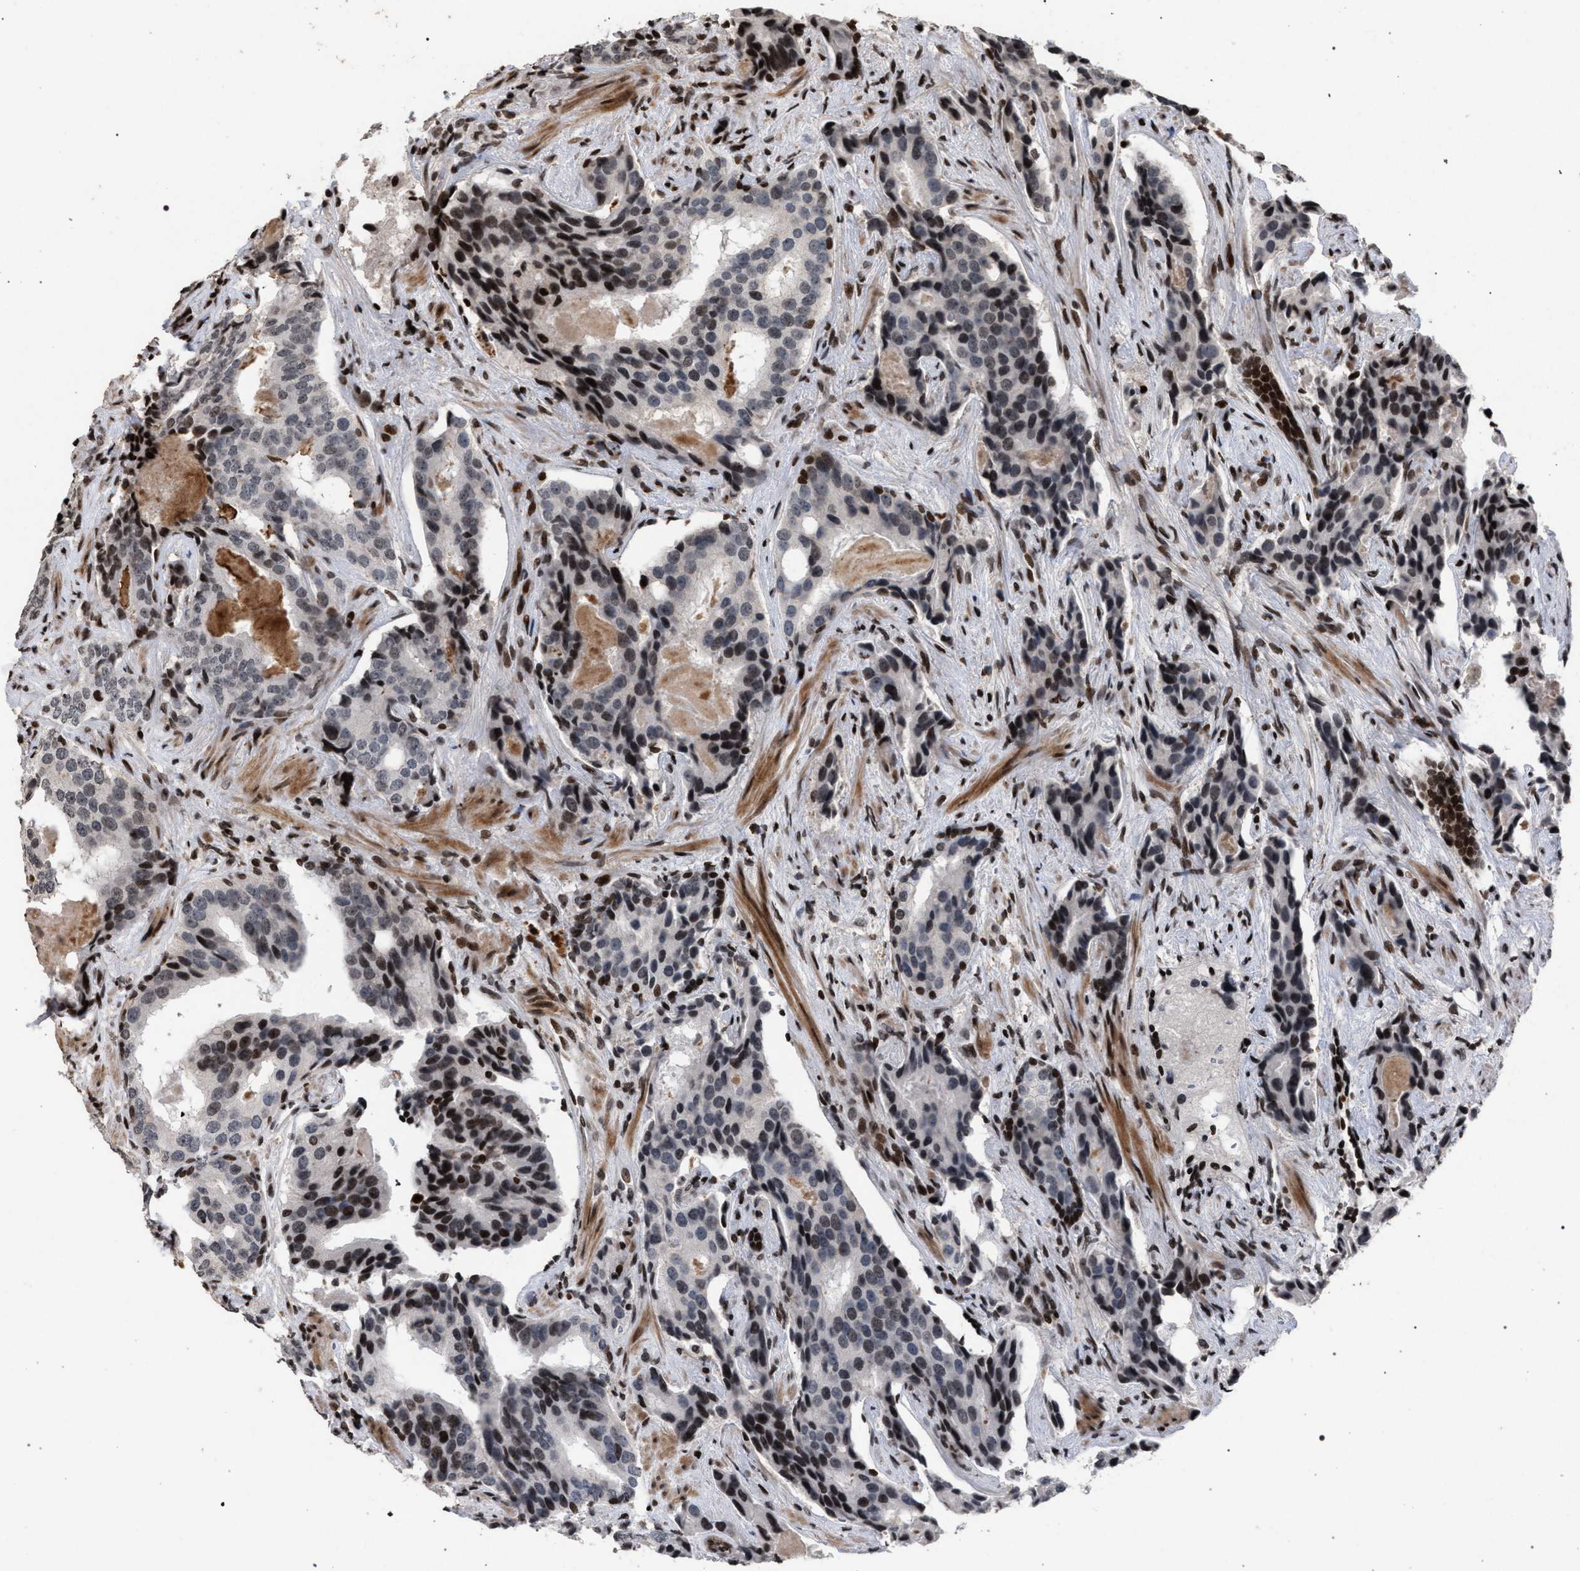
{"staining": {"intensity": "strong", "quantity": "25%-75%", "location": "nuclear"}, "tissue": "prostate cancer", "cell_type": "Tumor cells", "image_type": "cancer", "snomed": [{"axis": "morphology", "description": "Adenocarcinoma, High grade"}, {"axis": "topography", "description": "Prostate"}], "caption": "This photomicrograph demonstrates immunohistochemistry staining of human prostate cancer (adenocarcinoma (high-grade)), with high strong nuclear expression in about 25%-75% of tumor cells.", "gene": "FOXD3", "patient": {"sex": "male", "age": 58}}